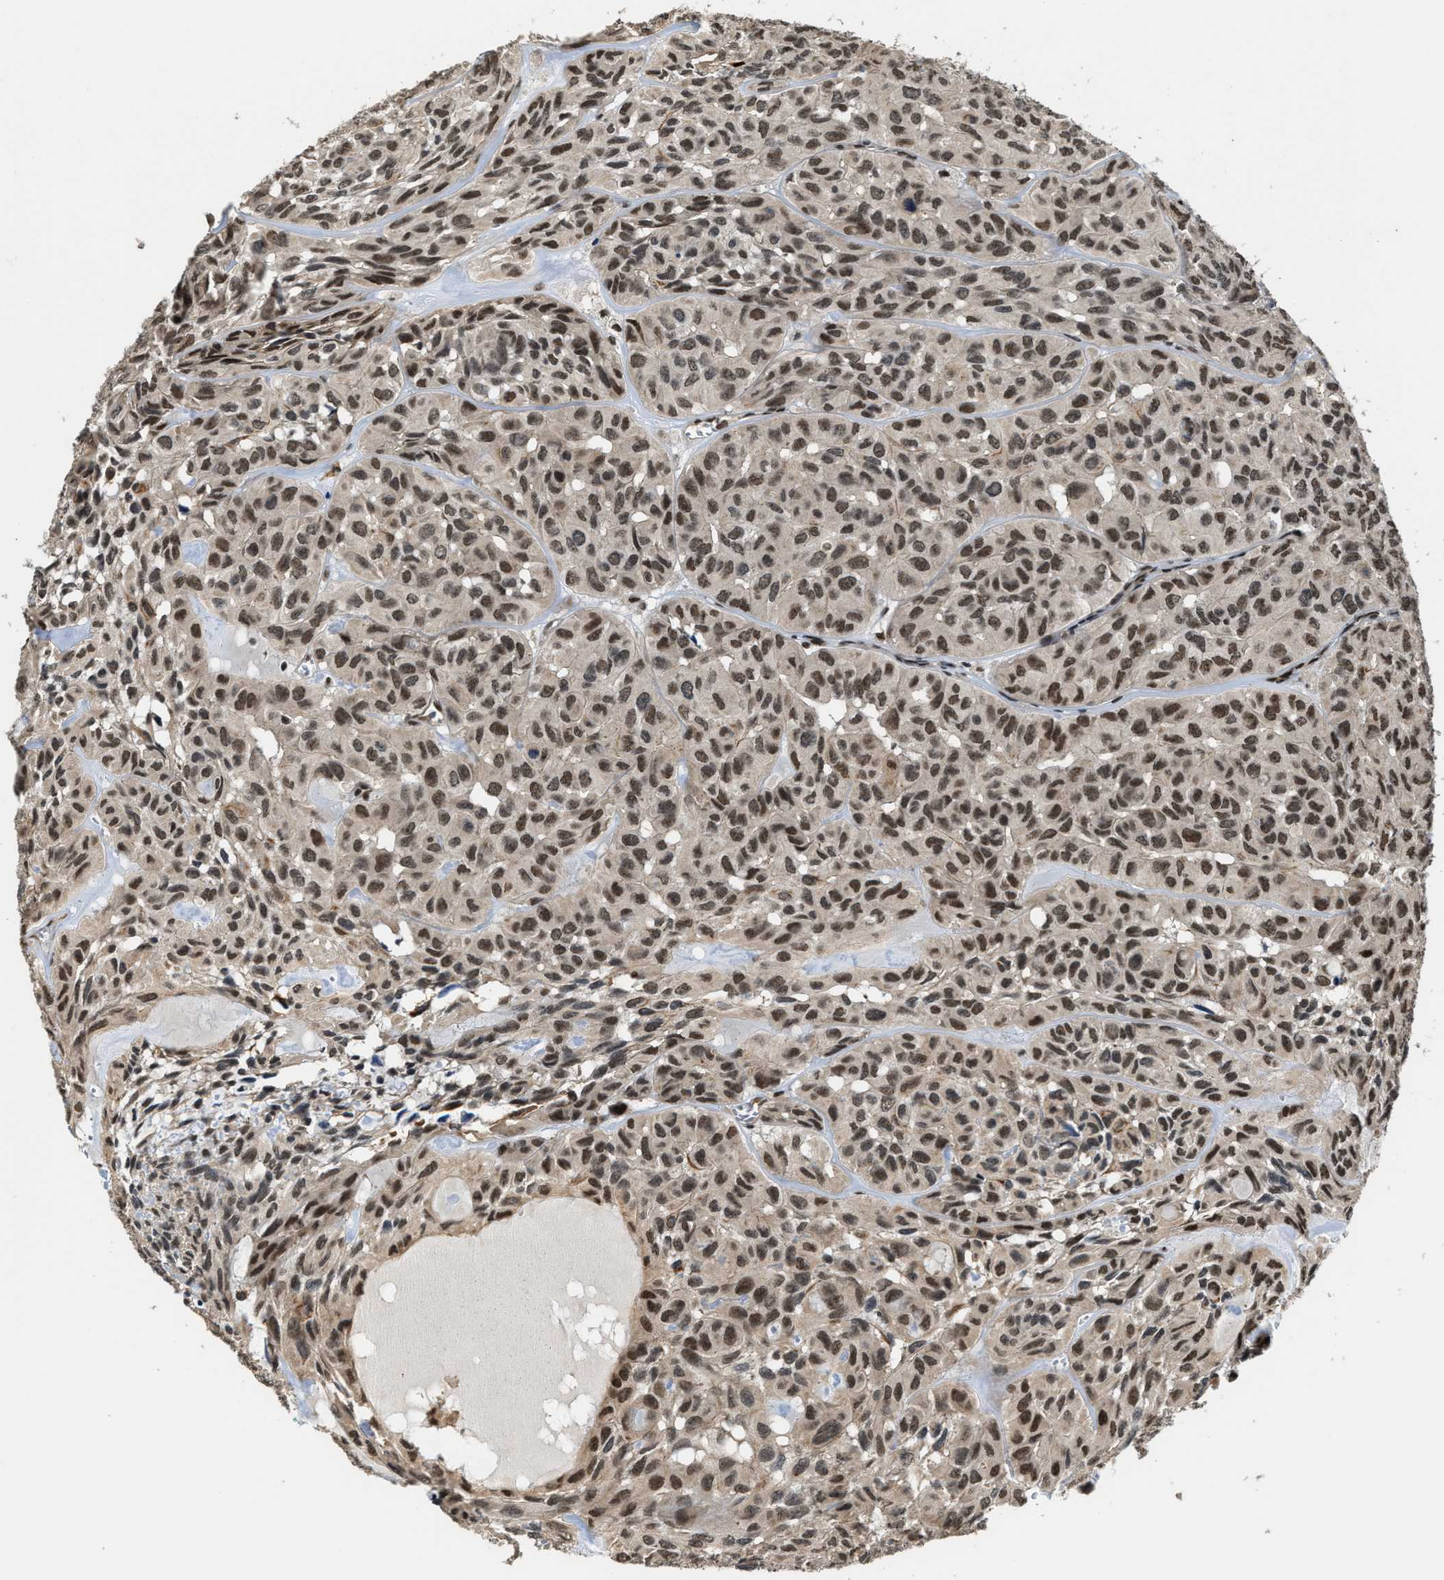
{"staining": {"intensity": "moderate", "quantity": ">75%", "location": "nuclear"}, "tissue": "head and neck cancer", "cell_type": "Tumor cells", "image_type": "cancer", "snomed": [{"axis": "morphology", "description": "Adenocarcinoma, NOS"}, {"axis": "topography", "description": "Salivary gland, NOS"}, {"axis": "topography", "description": "Head-Neck"}], "caption": "IHC of head and neck cancer (adenocarcinoma) shows medium levels of moderate nuclear positivity in about >75% of tumor cells.", "gene": "SERTAD2", "patient": {"sex": "female", "age": 76}}